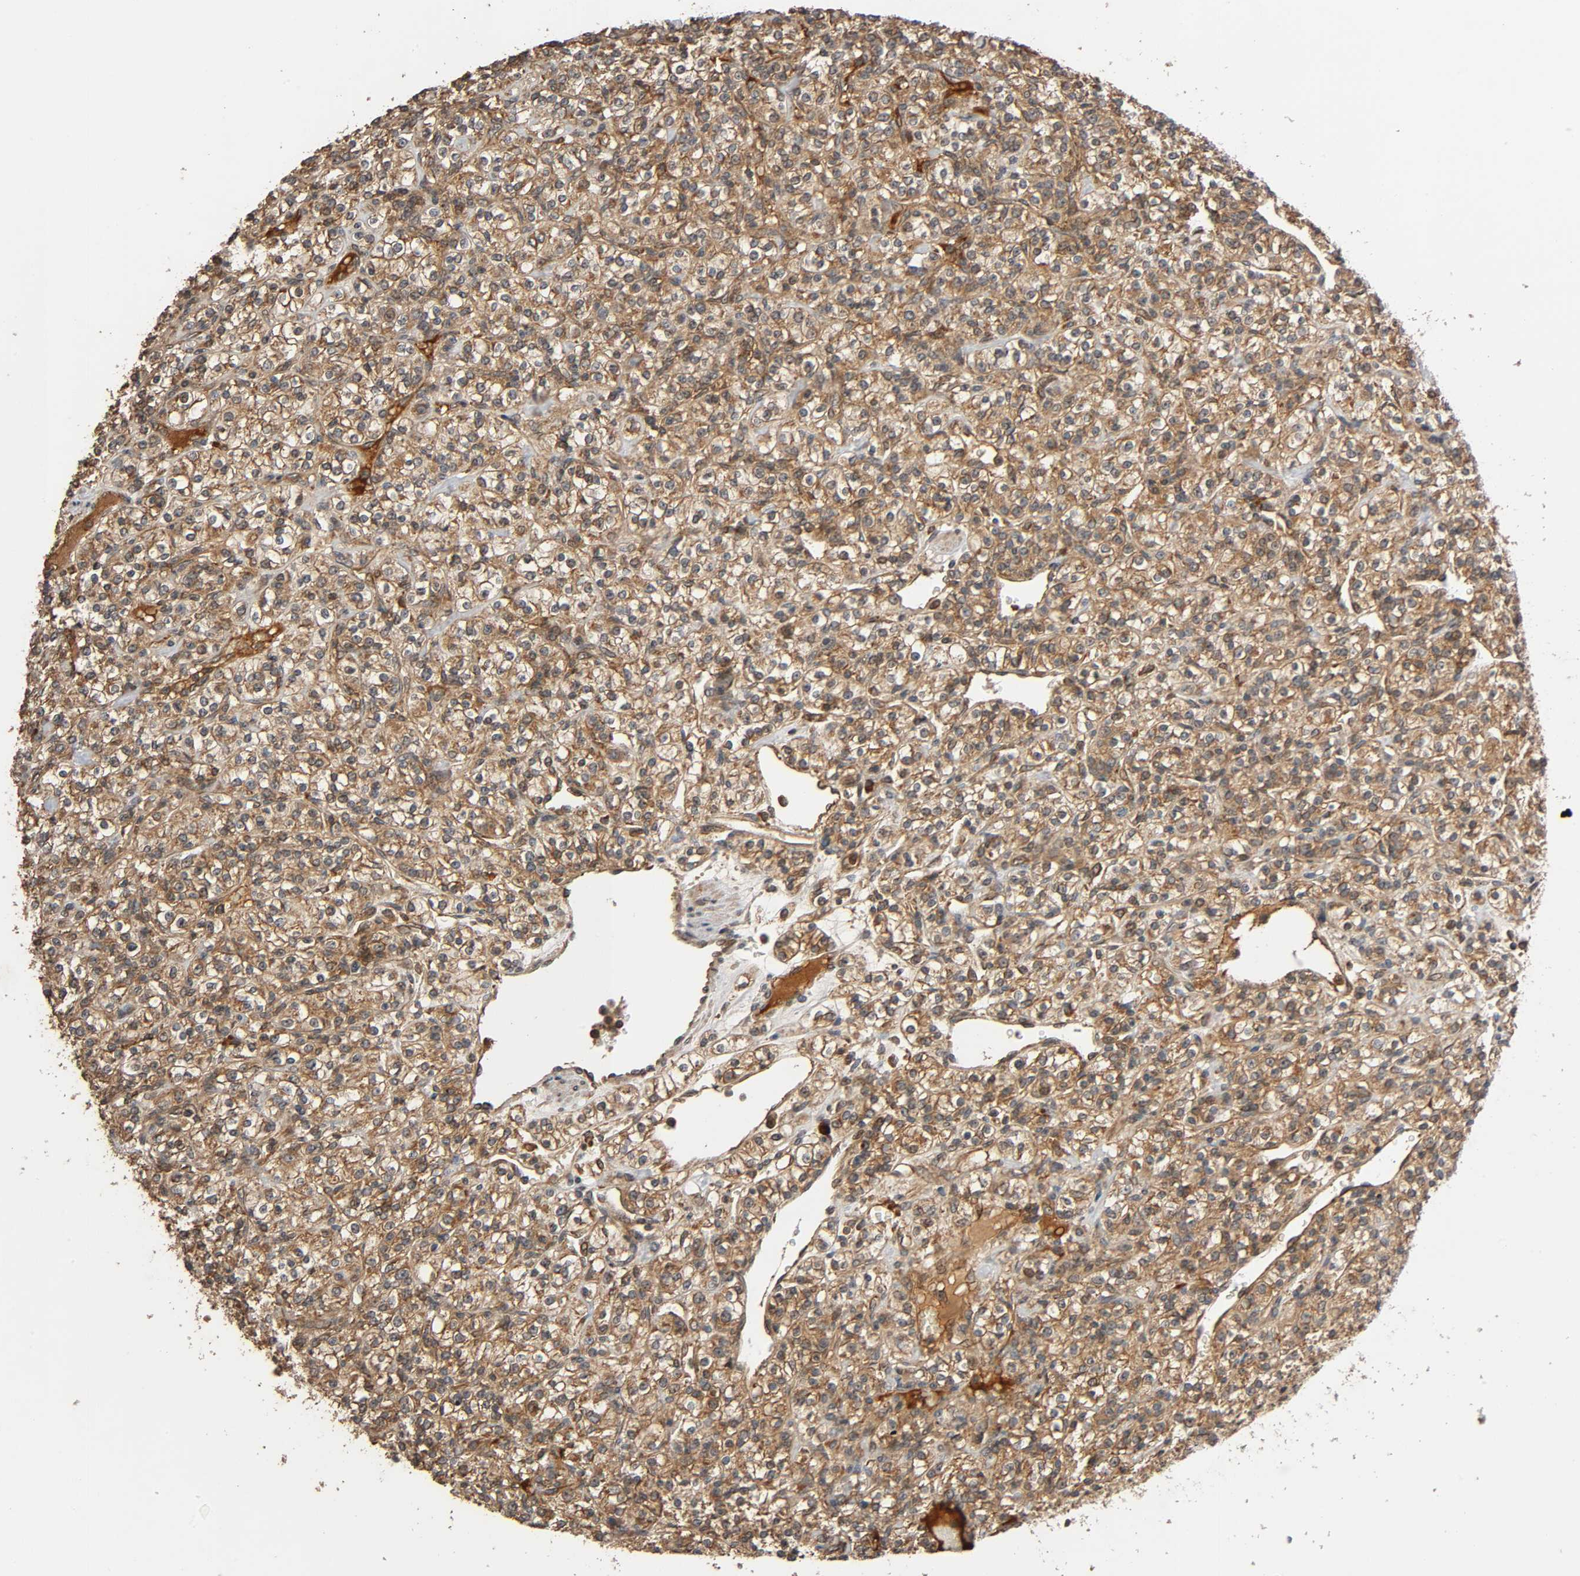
{"staining": {"intensity": "moderate", "quantity": ">75%", "location": "cytoplasmic/membranous"}, "tissue": "renal cancer", "cell_type": "Tumor cells", "image_type": "cancer", "snomed": [{"axis": "morphology", "description": "Adenocarcinoma, NOS"}, {"axis": "topography", "description": "Kidney"}], "caption": "A brown stain labels moderate cytoplasmic/membranous staining of a protein in human renal cancer (adenocarcinoma) tumor cells.", "gene": "MAP3K8", "patient": {"sex": "male", "age": 77}}